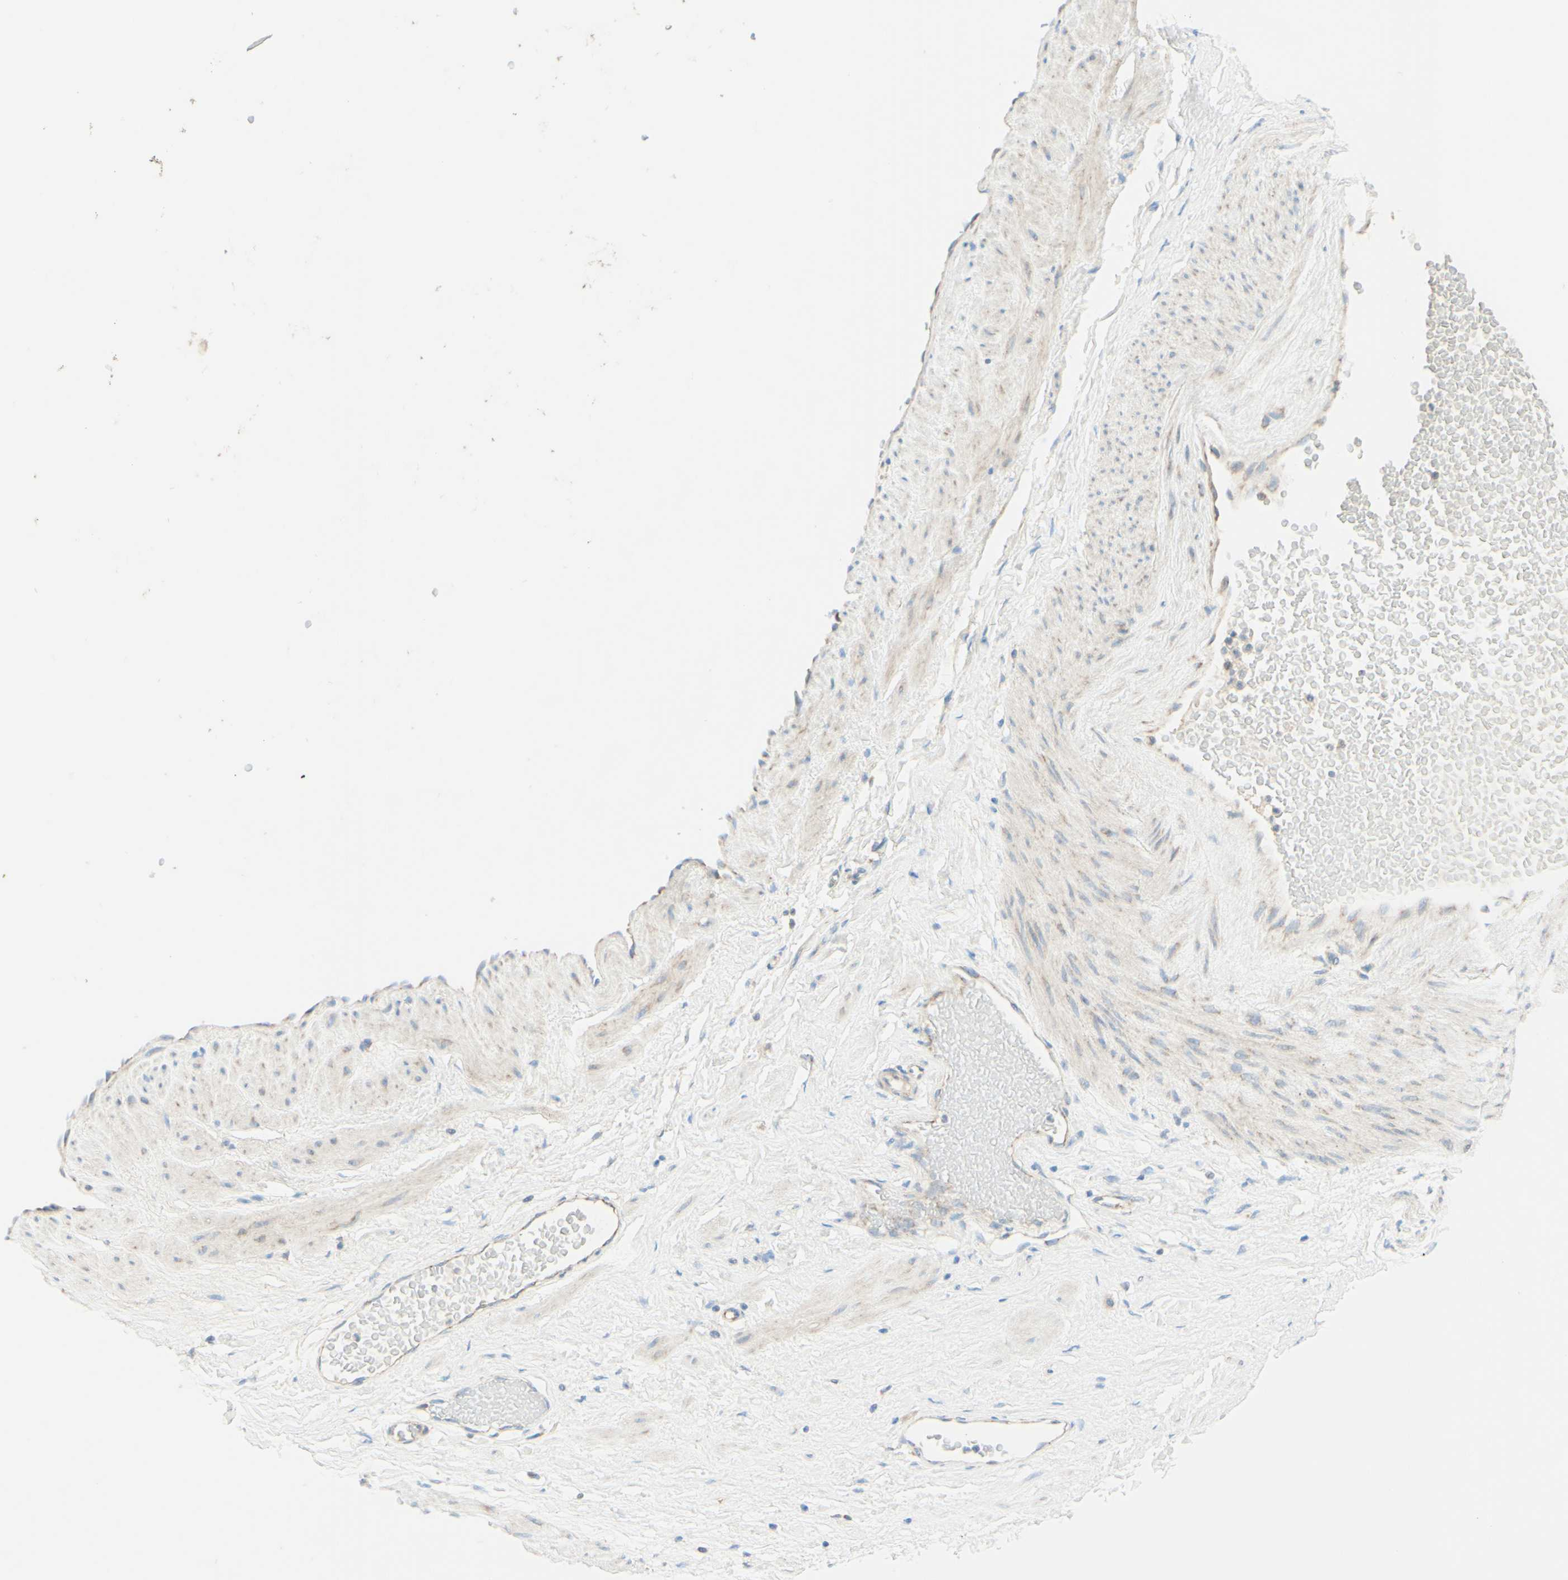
{"staining": {"intensity": "weak", "quantity": "25%-75%", "location": "cytoplasmic/membranous"}, "tissue": "adipose tissue", "cell_type": "Adipocytes", "image_type": "normal", "snomed": [{"axis": "morphology", "description": "Normal tissue, NOS"}, {"axis": "topography", "description": "Soft tissue"}, {"axis": "topography", "description": "Vascular tissue"}], "caption": "An image of adipose tissue stained for a protein demonstrates weak cytoplasmic/membranous brown staining in adipocytes. (Stains: DAB (3,3'-diaminobenzidine) in brown, nuclei in blue, Microscopy: brightfield microscopy at high magnification).", "gene": "ARMC10", "patient": {"sex": "female", "age": 35}}